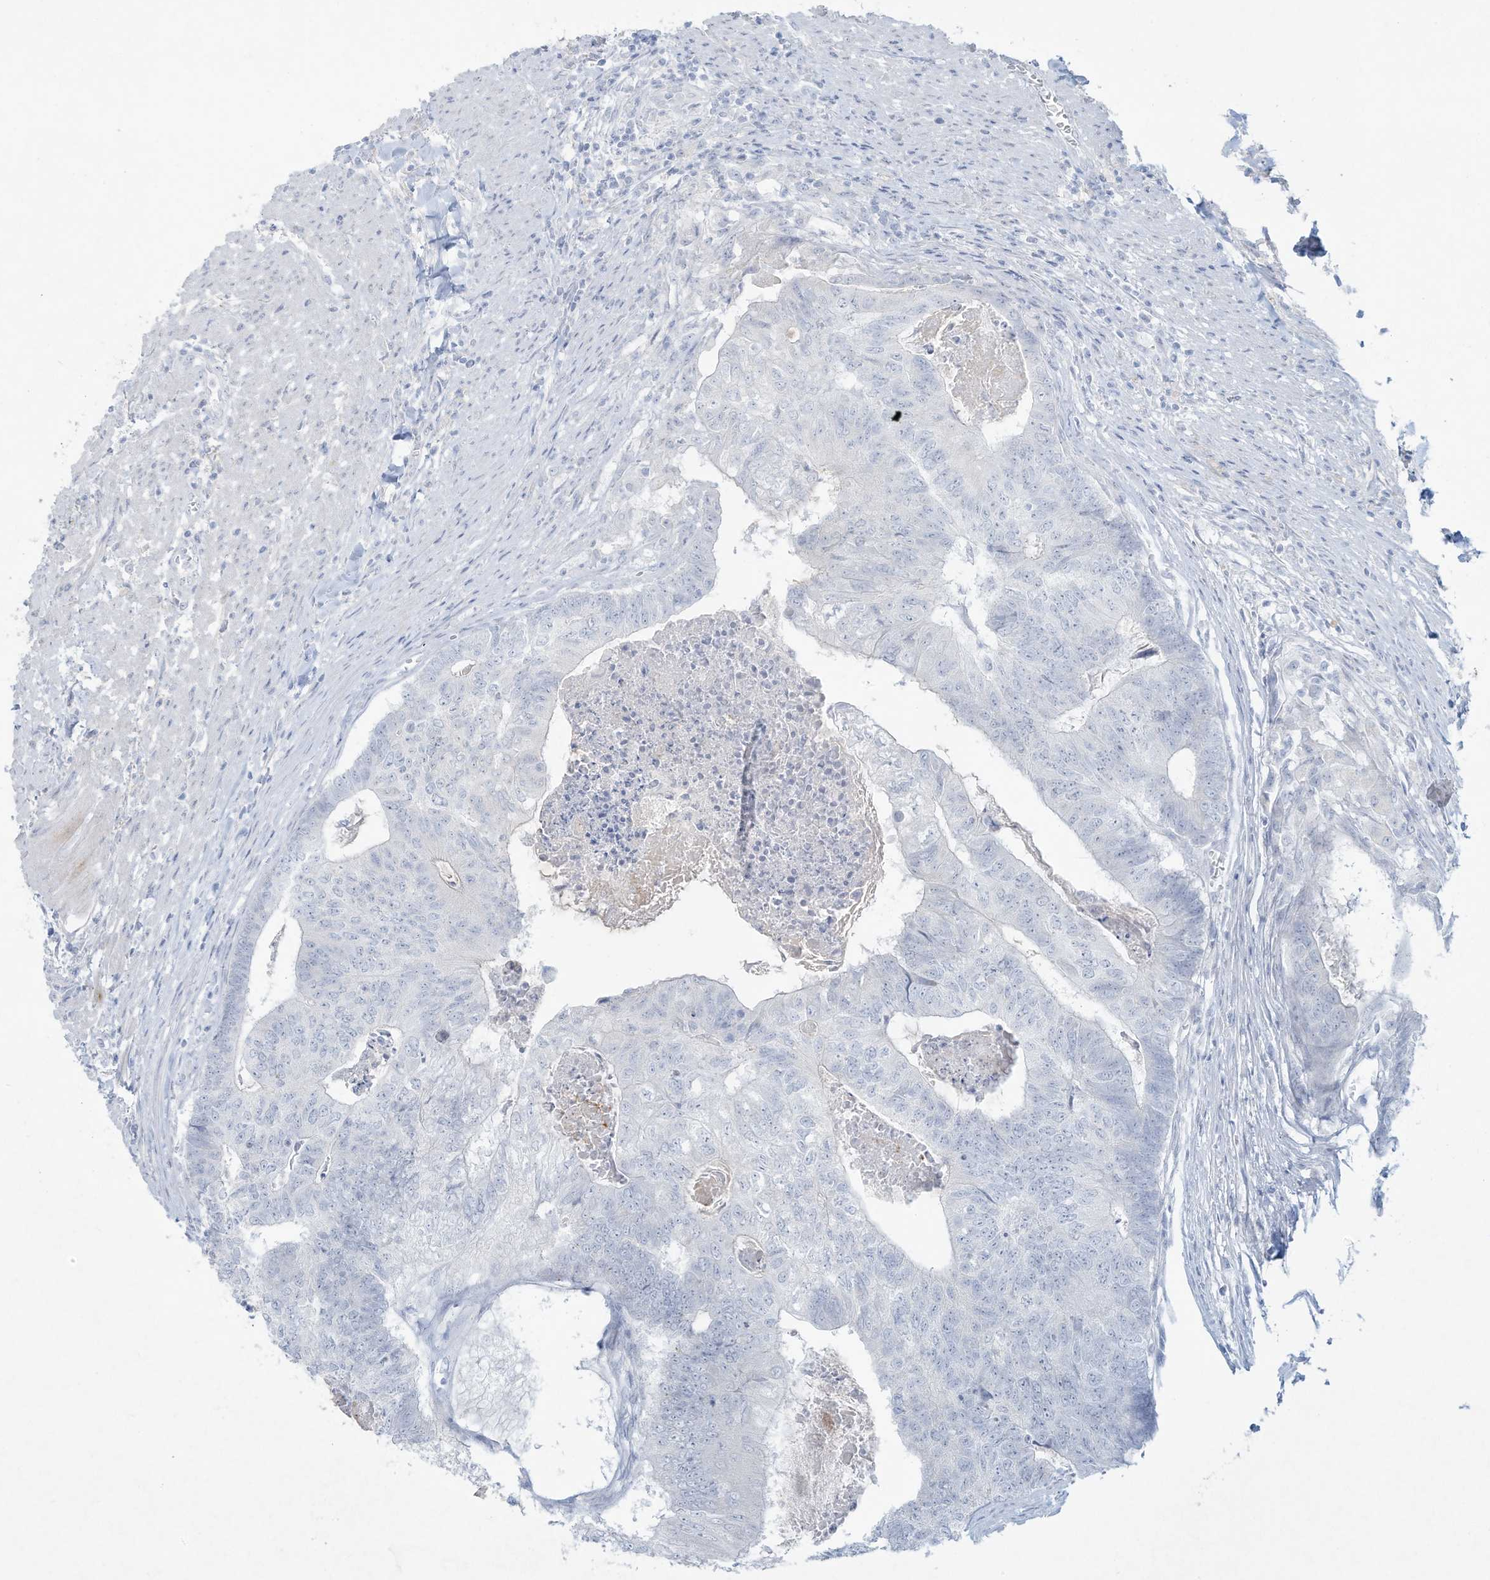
{"staining": {"intensity": "negative", "quantity": "none", "location": "none"}, "tissue": "colorectal cancer", "cell_type": "Tumor cells", "image_type": "cancer", "snomed": [{"axis": "morphology", "description": "Adenocarcinoma, NOS"}, {"axis": "topography", "description": "Colon"}], "caption": "Immunohistochemical staining of human colorectal cancer (adenocarcinoma) reveals no significant positivity in tumor cells. (DAB immunohistochemistry (IHC), high magnification).", "gene": "PAX6", "patient": {"sex": "female", "age": 67}}